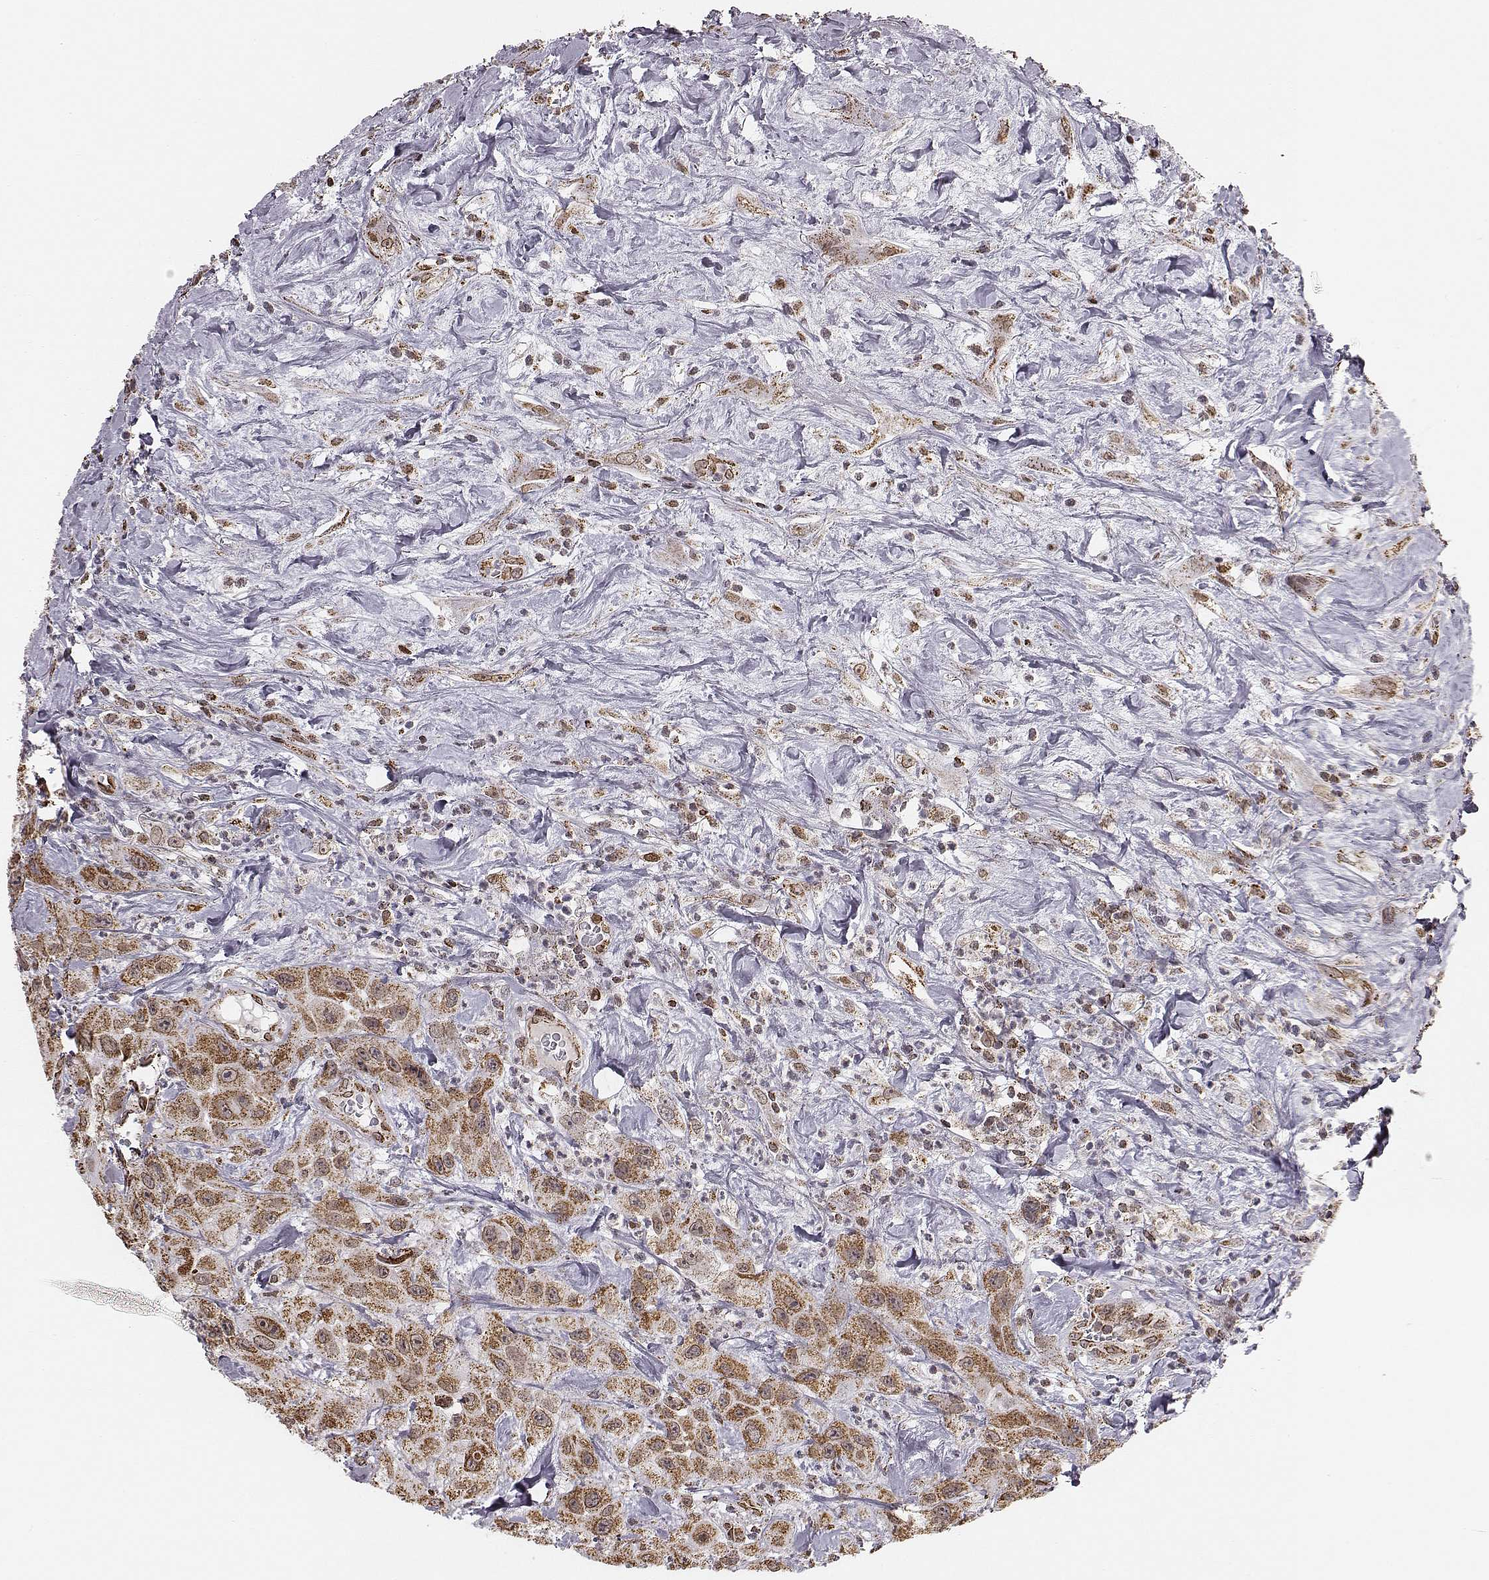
{"staining": {"intensity": "moderate", "quantity": ">75%", "location": "cytoplasmic/membranous"}, "tissue": "urothelial cancer", "cell_type": "Tumor cells", "image_type": "cancer", "snomed": [{"axis": "morphology", "description": "Urothelial carcinoma, High grade"}, {"axis": "topography", "description": "Urinary bladder"}], "caption": "Urothelial carcinoma (high-grade) stained with a brown dye shows moderate cytoplasmic/membranous positive staining in approximately >75% of tumor cells.", "gene": "ACOT2", "patient": {"sex": "male", "age": 79}}